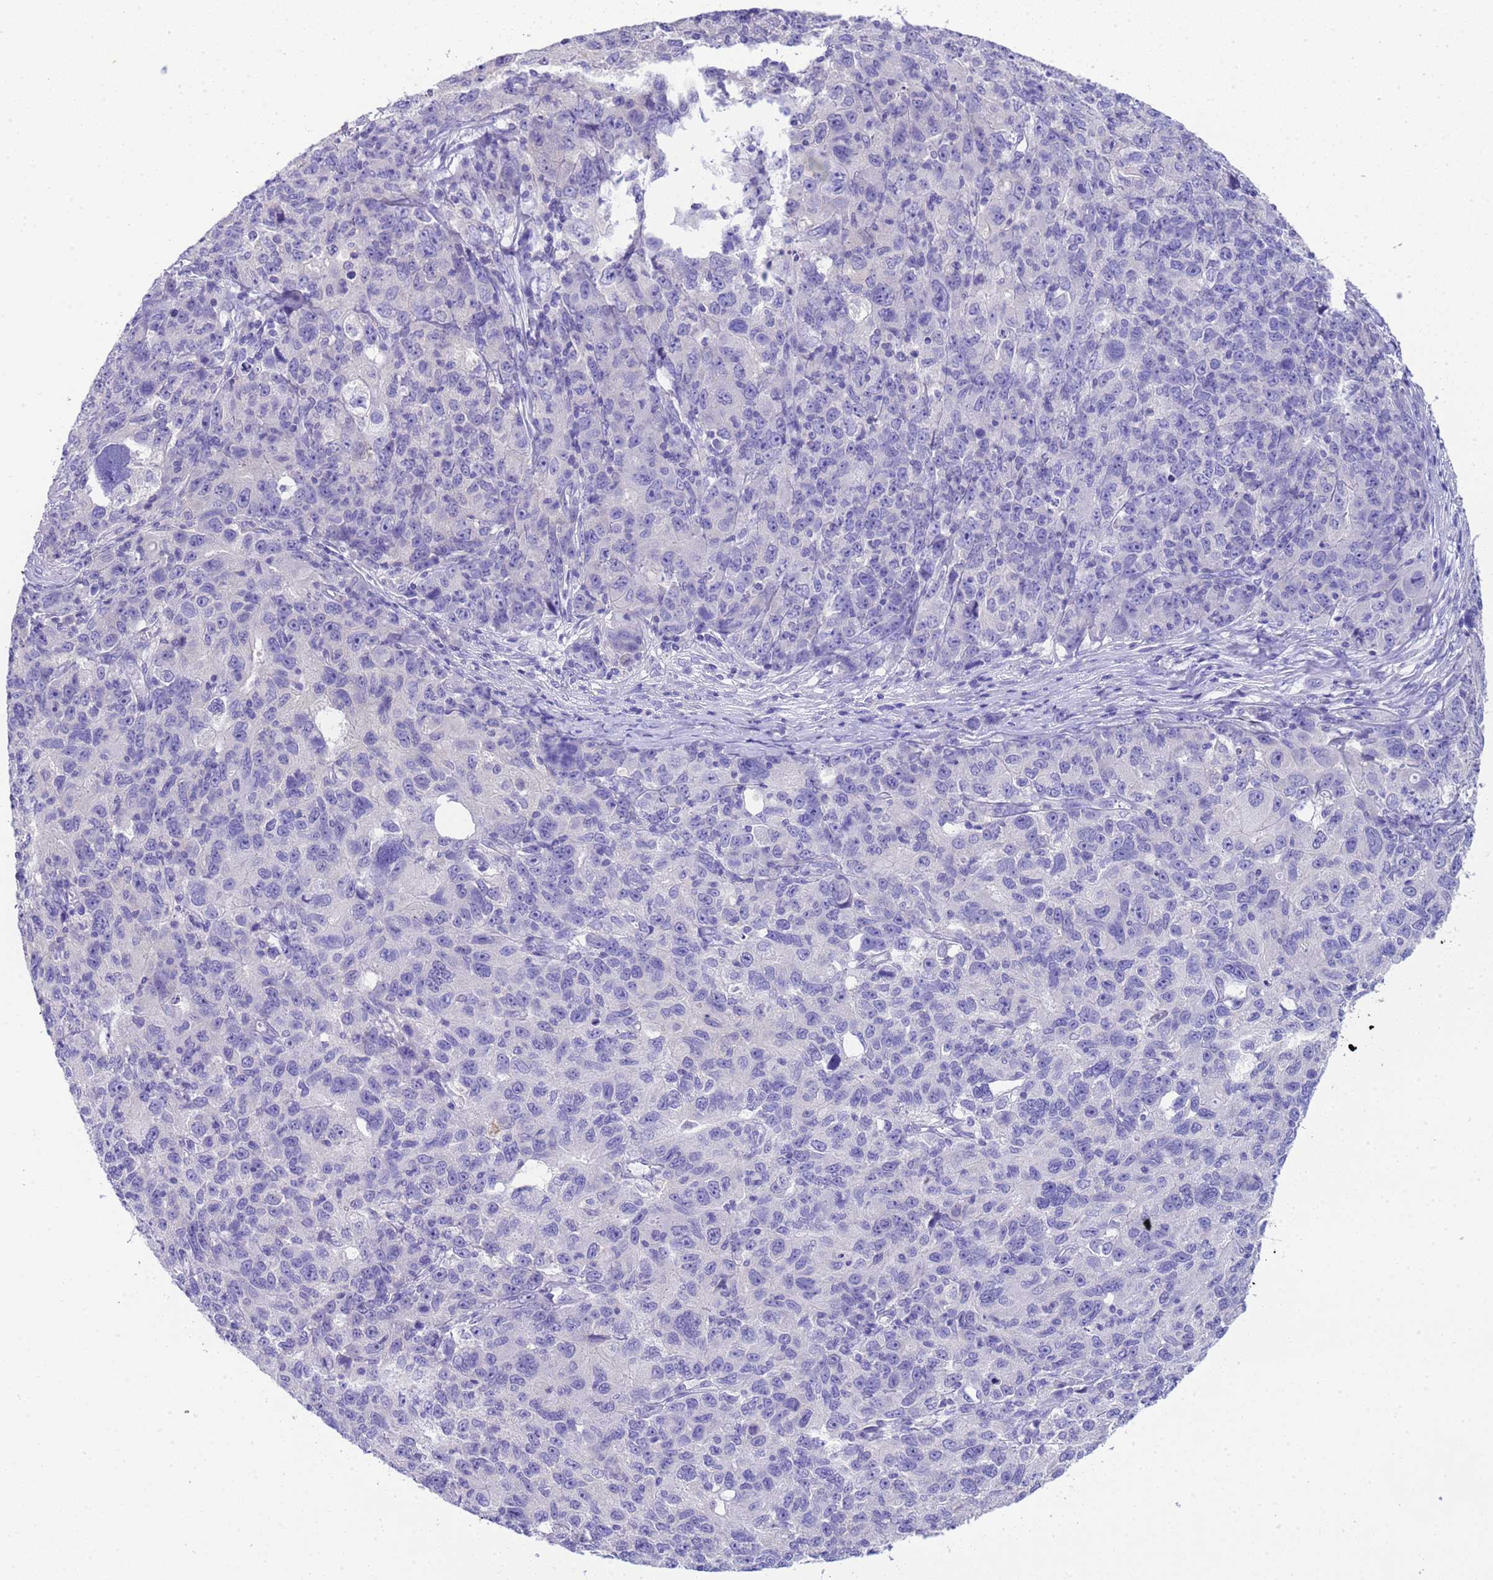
{"staining": {"intensity": "negative", "quantity": "none", "location": "none"}, "tissue": "ovarian cancer", "cell_type": "Tumor cells", "image_type": "cancer", "snomed": [{"axis": "morphology", "description": "Carcinoma, endometroid"}, {"axis": "topography", "description": "Ovary"}], "caption": "An image of human ovarian cancer (endometroid carcinoma) is negative for staining in tumor cells.", "gene": "USP38", "patient": {"sex": "female", "age": 42}}